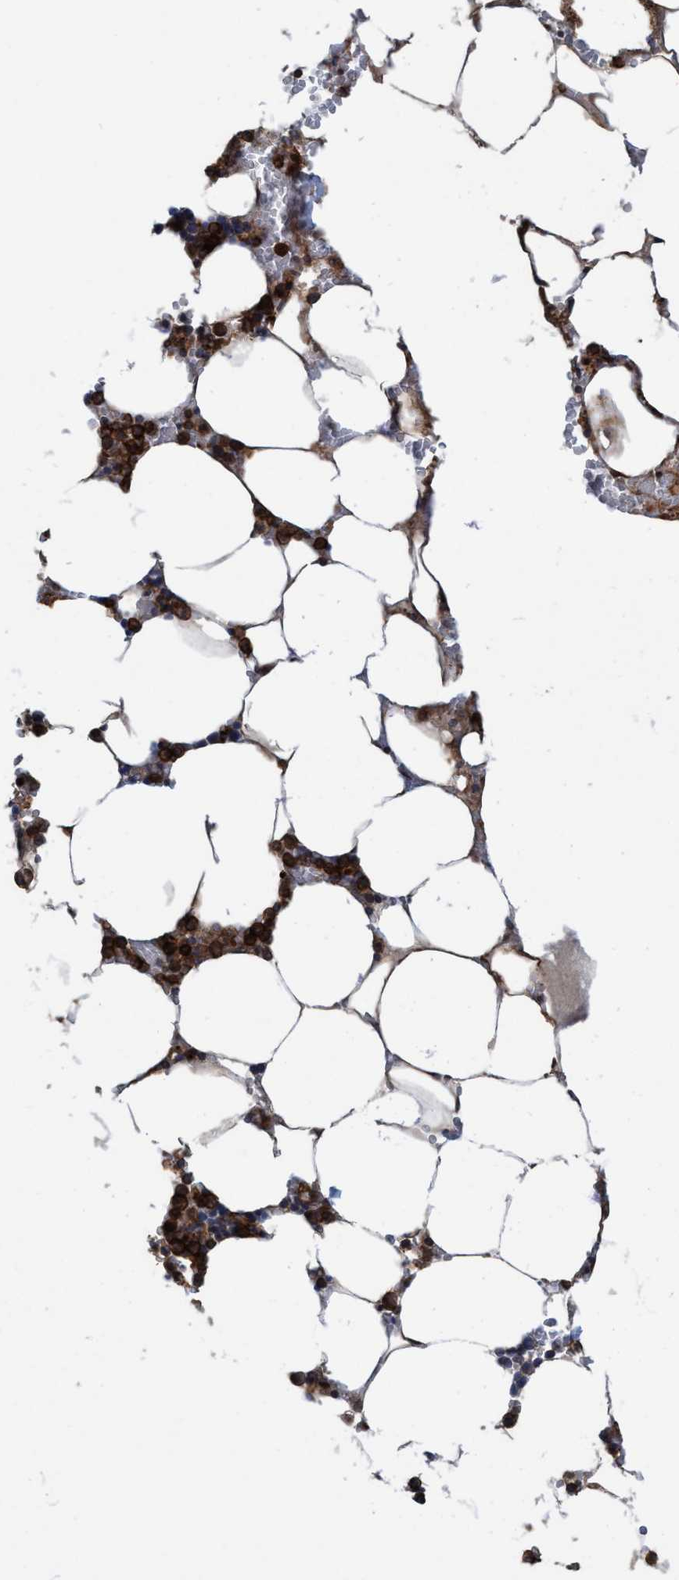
{"staining": {"intensity": "strong", "quantity": ">75%", "location": "cytoplasmic/membranous"}, "tissue": "bone marrow", "cell_type": "Hematopoietic cells", "image_type": "normal", "snomed": [{"axis": "morphology", "description": "Normal tissue, NOS"}, {"axis": "topography", "description": "Bone marrow"}], "caption": "Immunohistochemical staining of benign bone marrow shows >75% levels of strong cytoplasmic/membranous protein positivity in approximately >75% of hematopoietic cells. (DAB (3,3'-diaminobenzidine) = brown stain, brightfield microscopy at high magnification).", "gene": "SLC16A3", "patient": {"sex": "male", "age": 70}}